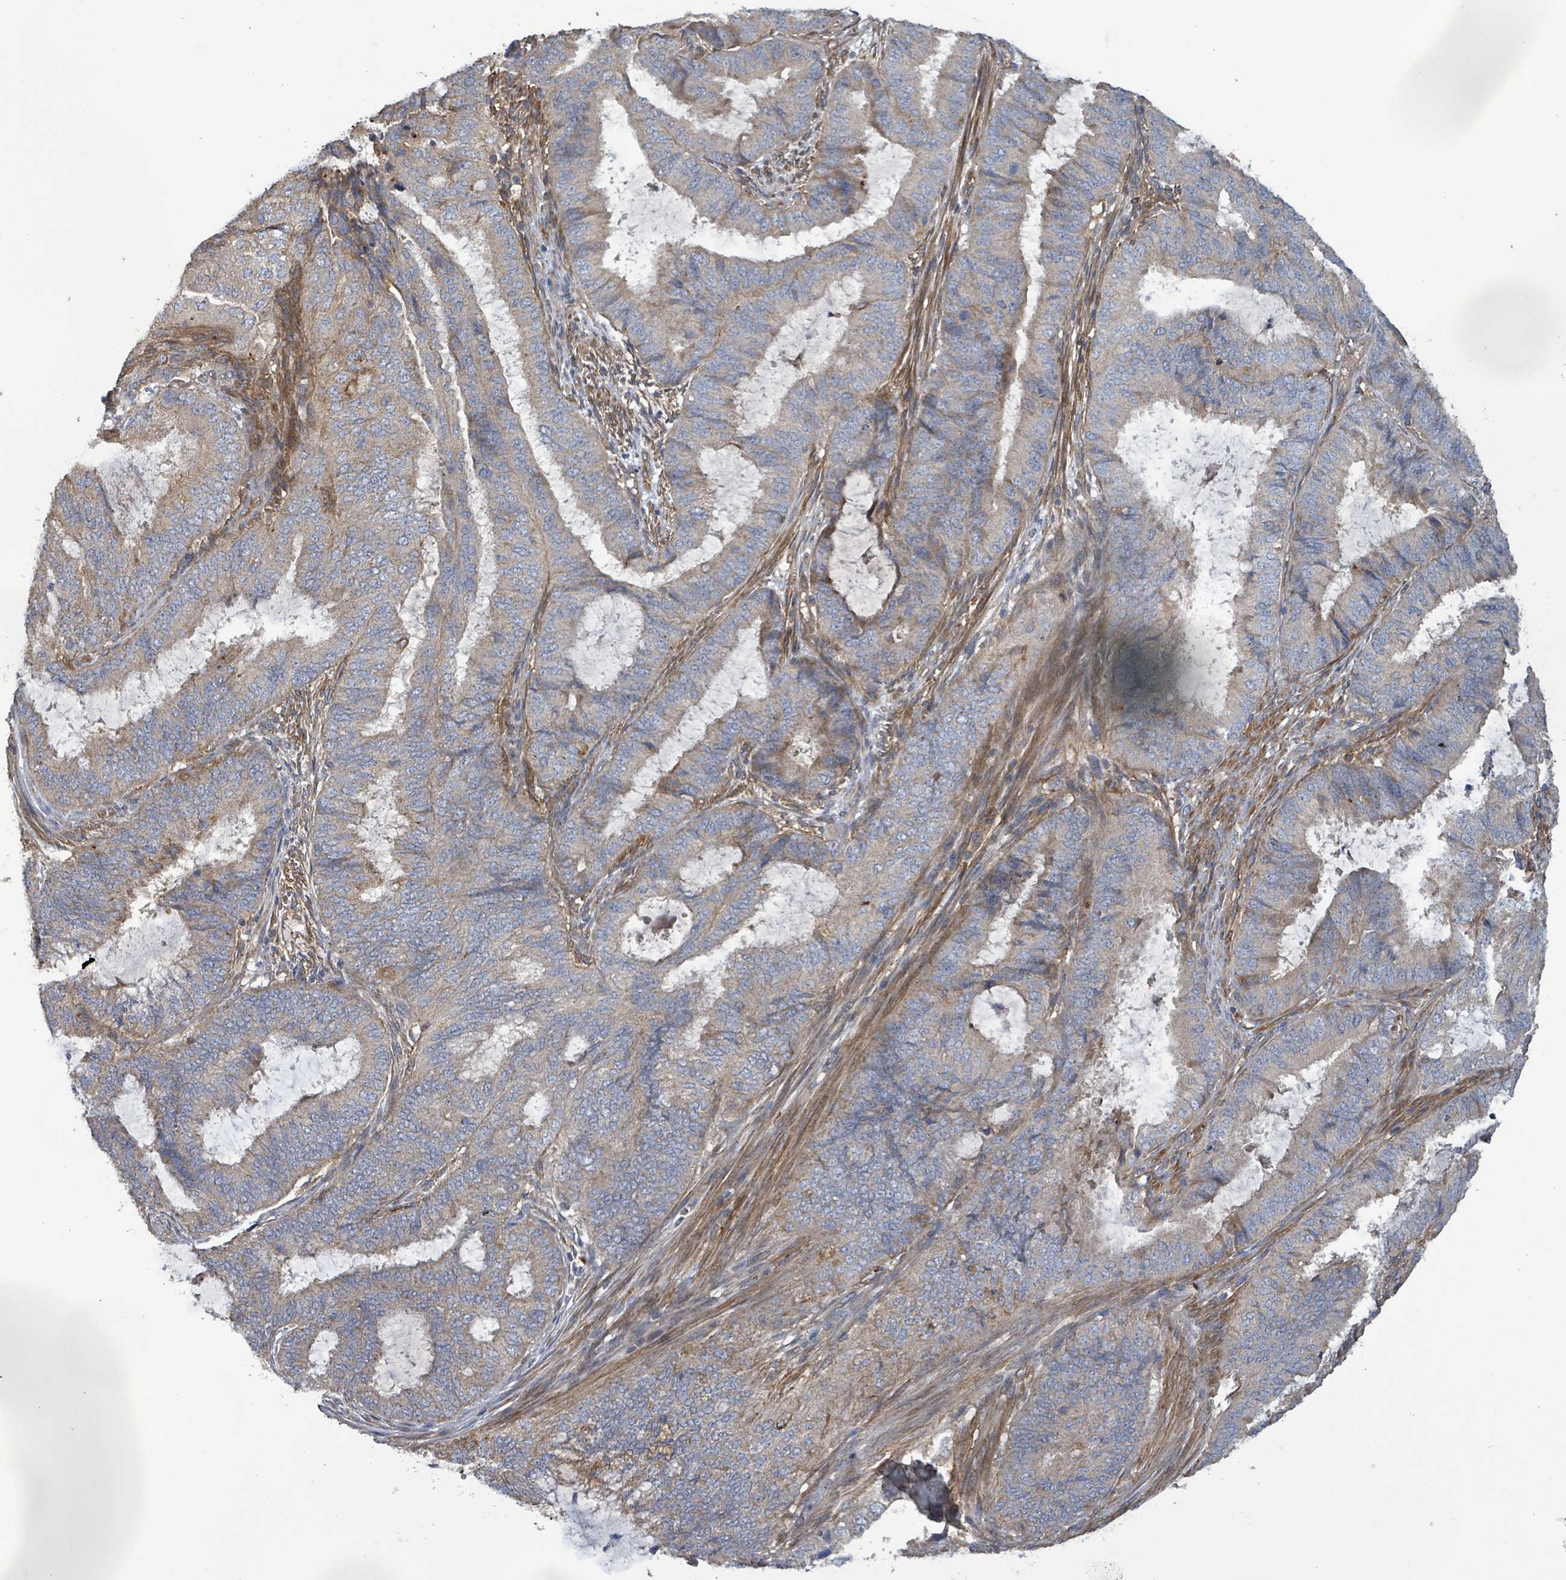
{"staining": {"intensity": "weak", "quantity": "25%-75%", "location": "cytoplasmic/membranous"}, "tissue": "endometrial cancer", "cell_type": "Tumor cells", "image_type": "cancer", "snomed": [{"axis": "morphology", "description": "Adenocarcinoma, NOS"}, {"axis": "topography", "description": "Endometrium"}], "caption": "Human endometrial cancer stained with a protein marker demonstrates weak staining in tumor cells.", "gene": "PLAAT1", "patient": {"sex": "female", "age": 51}}